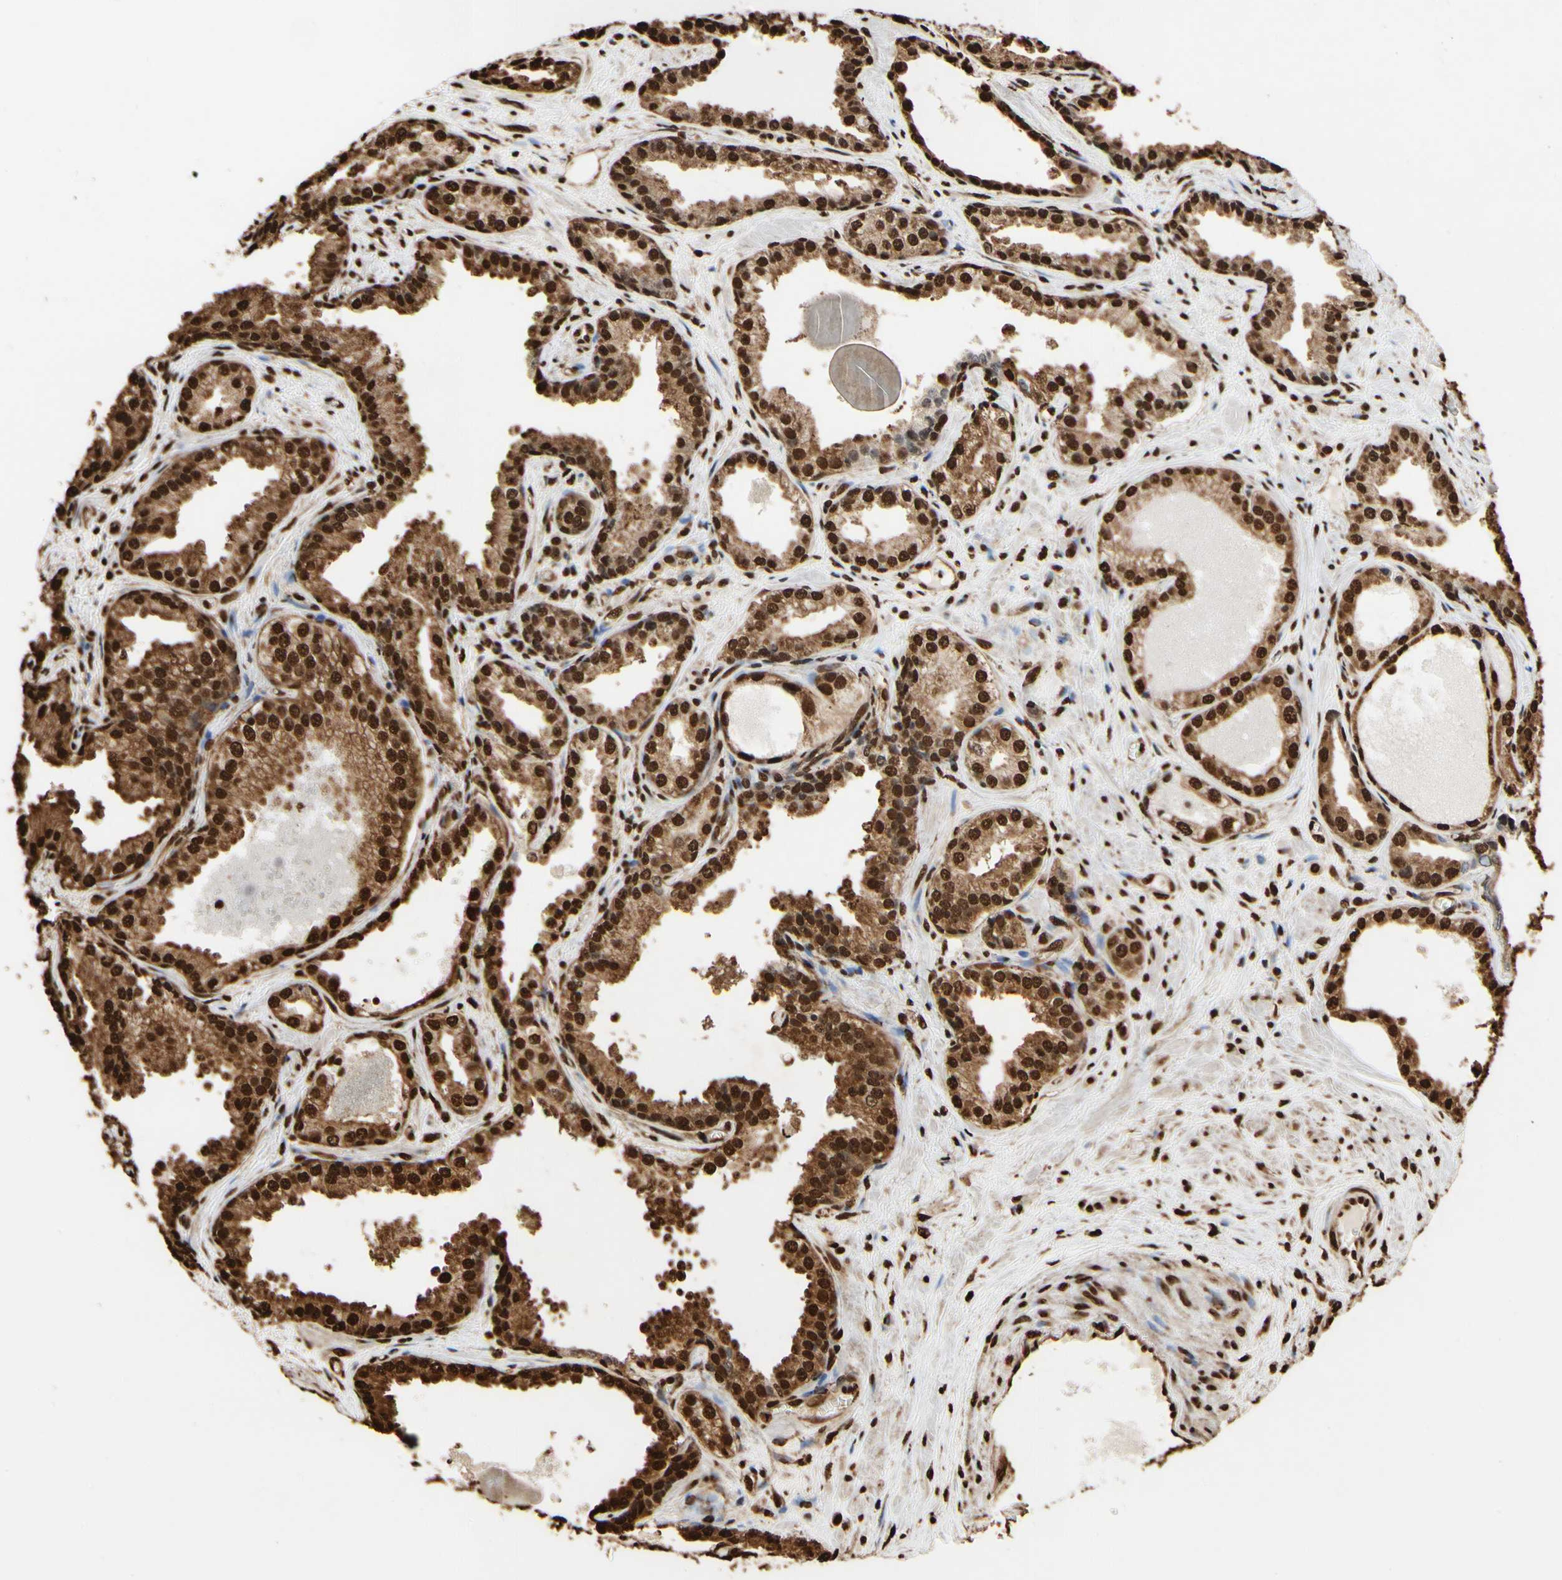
{"staining": {"intensity": "strong", "quantity": ">75%", "location": "cytoplasmic/membranous,nuclear"}, "tissue": "prostate cancer", "cell_type": "Tumor cells", "image_type": "cancer", "snomed": [{"axis": "morphology", "description": "Adenocarcinoma, Low grade"}, {"axis": "topography", "description": "Prostate"}], "caption": "An immunohistochemistry photomicrograph of tumor tissue is shown. Protein staining in brown labels strong cytoplasmic/membranous and nuclear positivity in adenocarcinoma (low-grade) (prostate) within tumor cells.", "gene": "HNRNPK", "patient": {"sex": "male", "age": 60}}